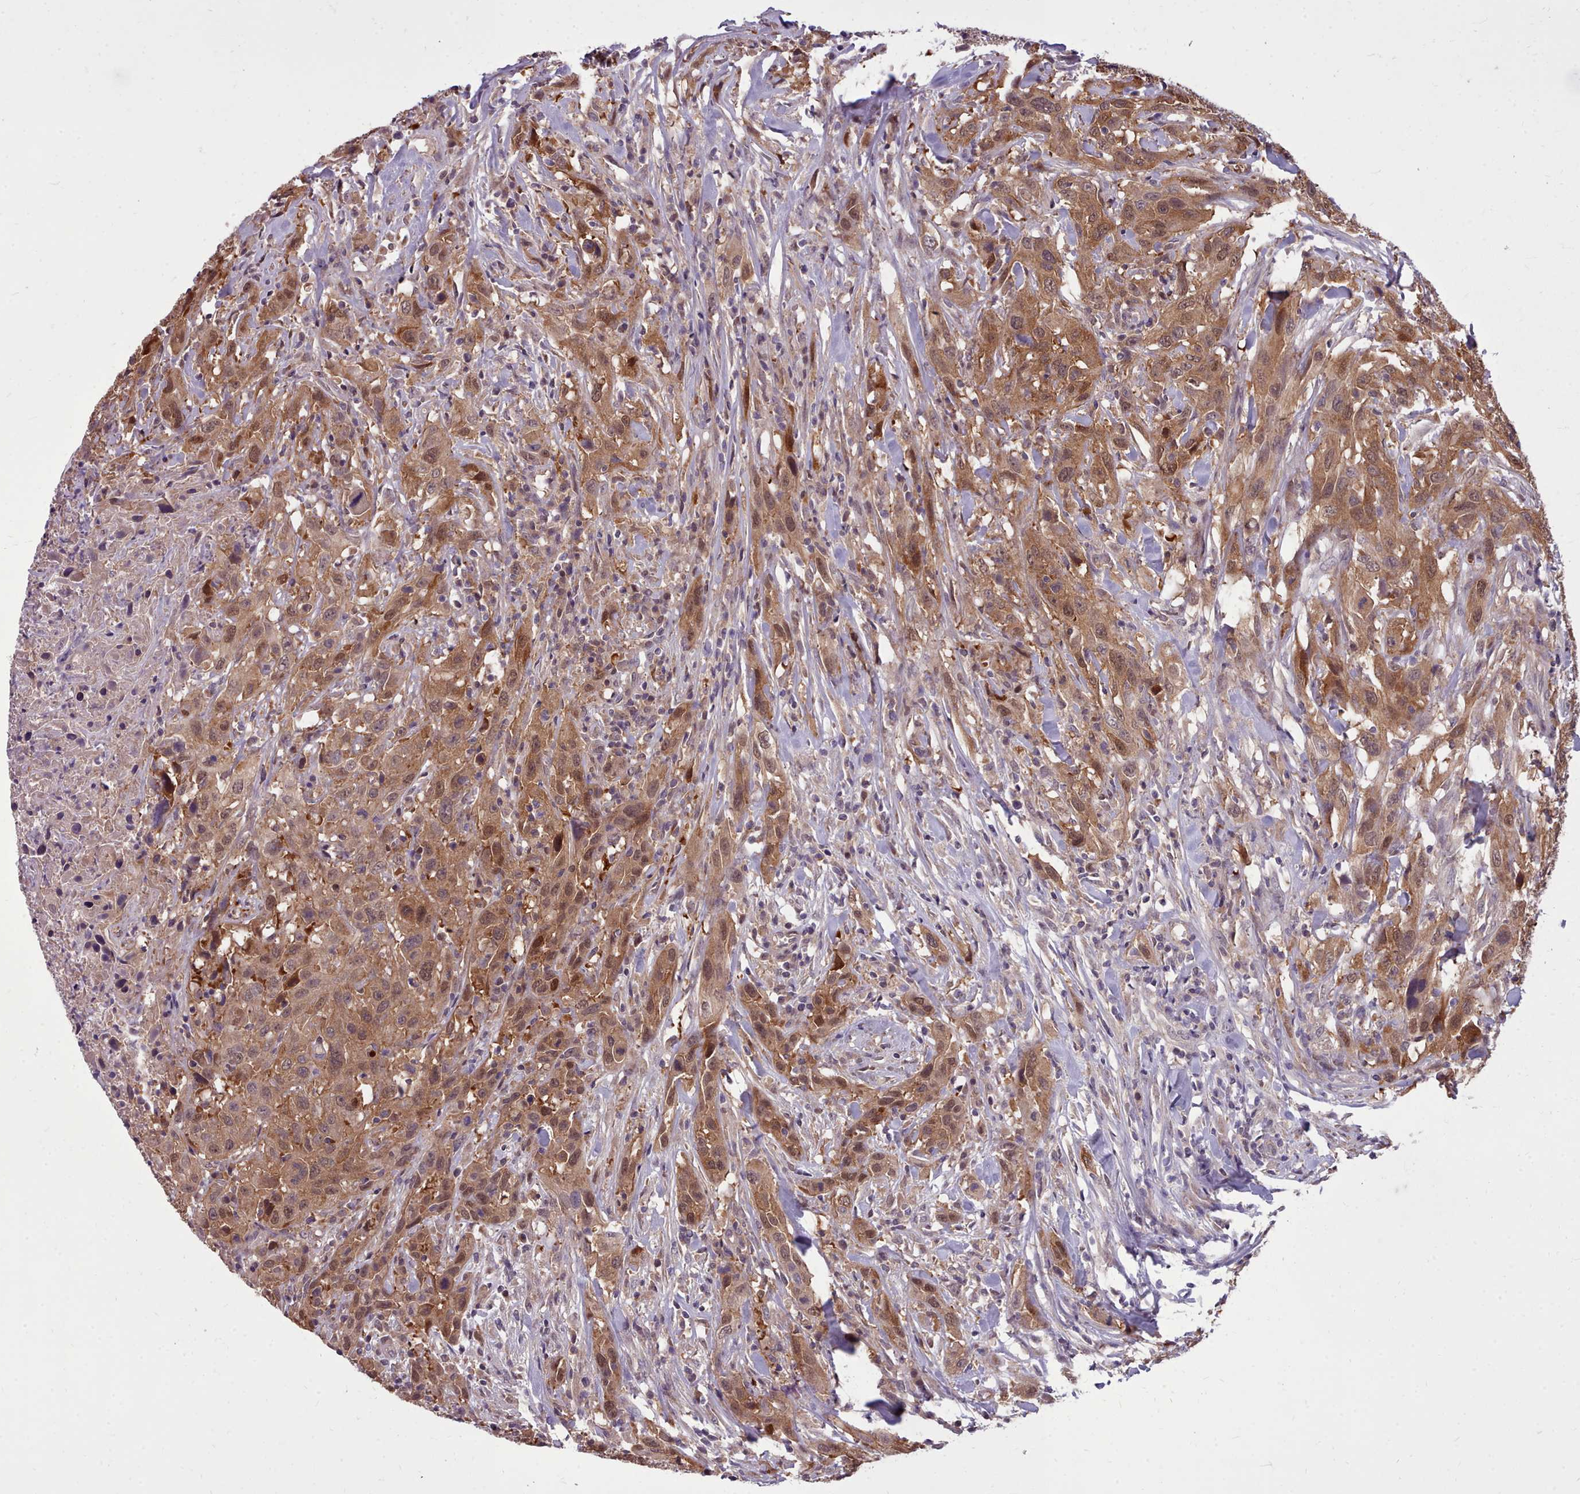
{"staining": {"intensity": "moderate", "quantity": ">75%", "location": "cytoplasmic/membranous,nuclear"}, "tissue": "urothelial cancer", "cell_type": "Tumor cells", "image_type": "cancer", "snomed": [{"axis": "morphology", "description": "Urothelial carcinoma, High grade"}, {"axis": "topography", "description": "Urinary bladder"}], "caption": "Urothelial cancer stained with a protein marker demonstrates moderate staining in tumor cells.", "gene": "AHCY", "patient": {"sex": "male", "age": 61}}